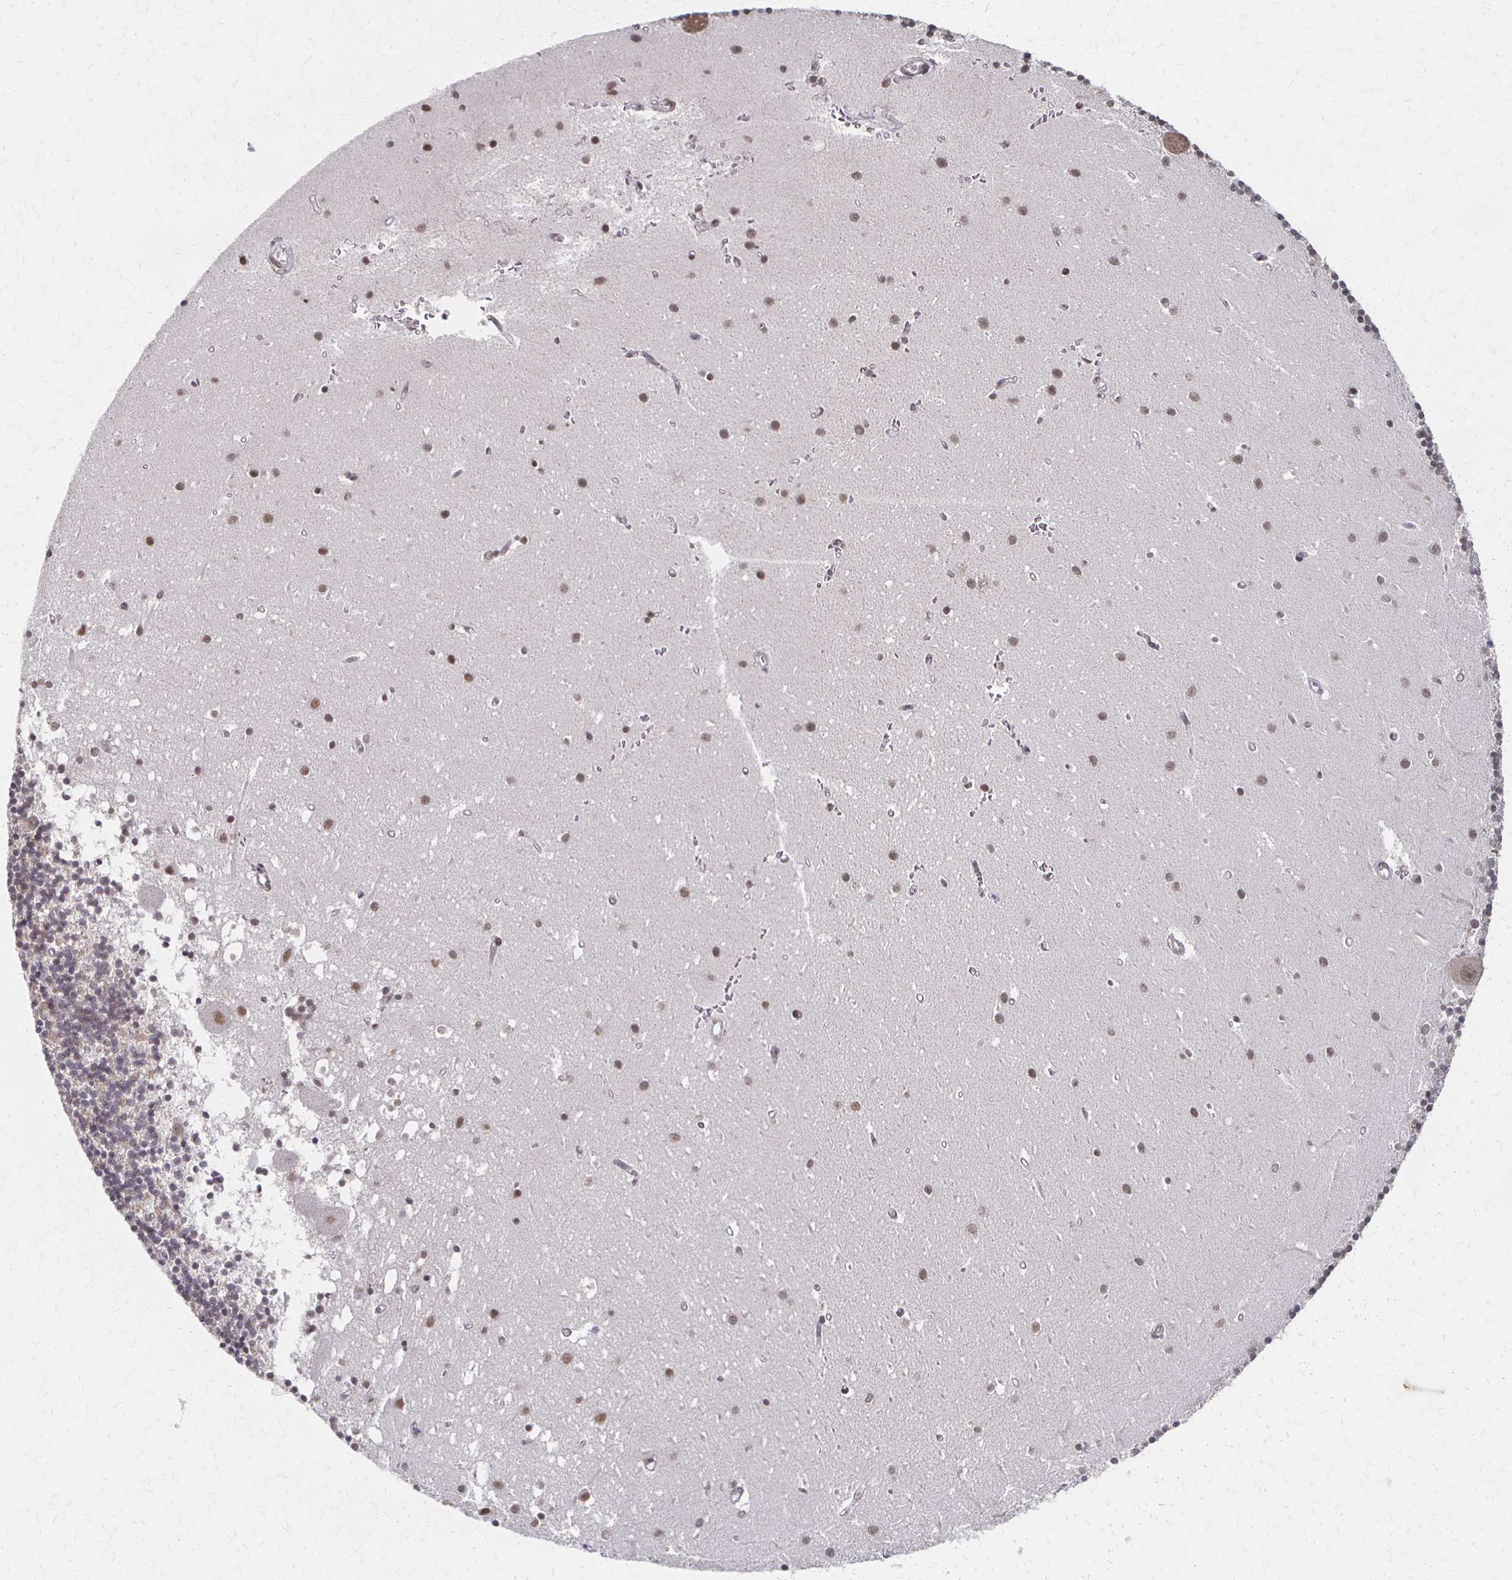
{"staining": {"intensity": "weak", "quantity": "25%-75%", "location": "nuclear"}, "tissue": "cerebellum", "cell_type": "Cells in granular layer", "image_type": "normal", "snomed": [{"axis": "morphology", "description": "Normal tissue, NOS"}, {"axis": "topography", "description": "Cerebellum"}], "caption": "Weak nuclear protein expression is identified in about 25%-75% of cells in granular layer in cerebellum.", "gene": "DAB1", "patient": {"sex": "male", "age": 54}}